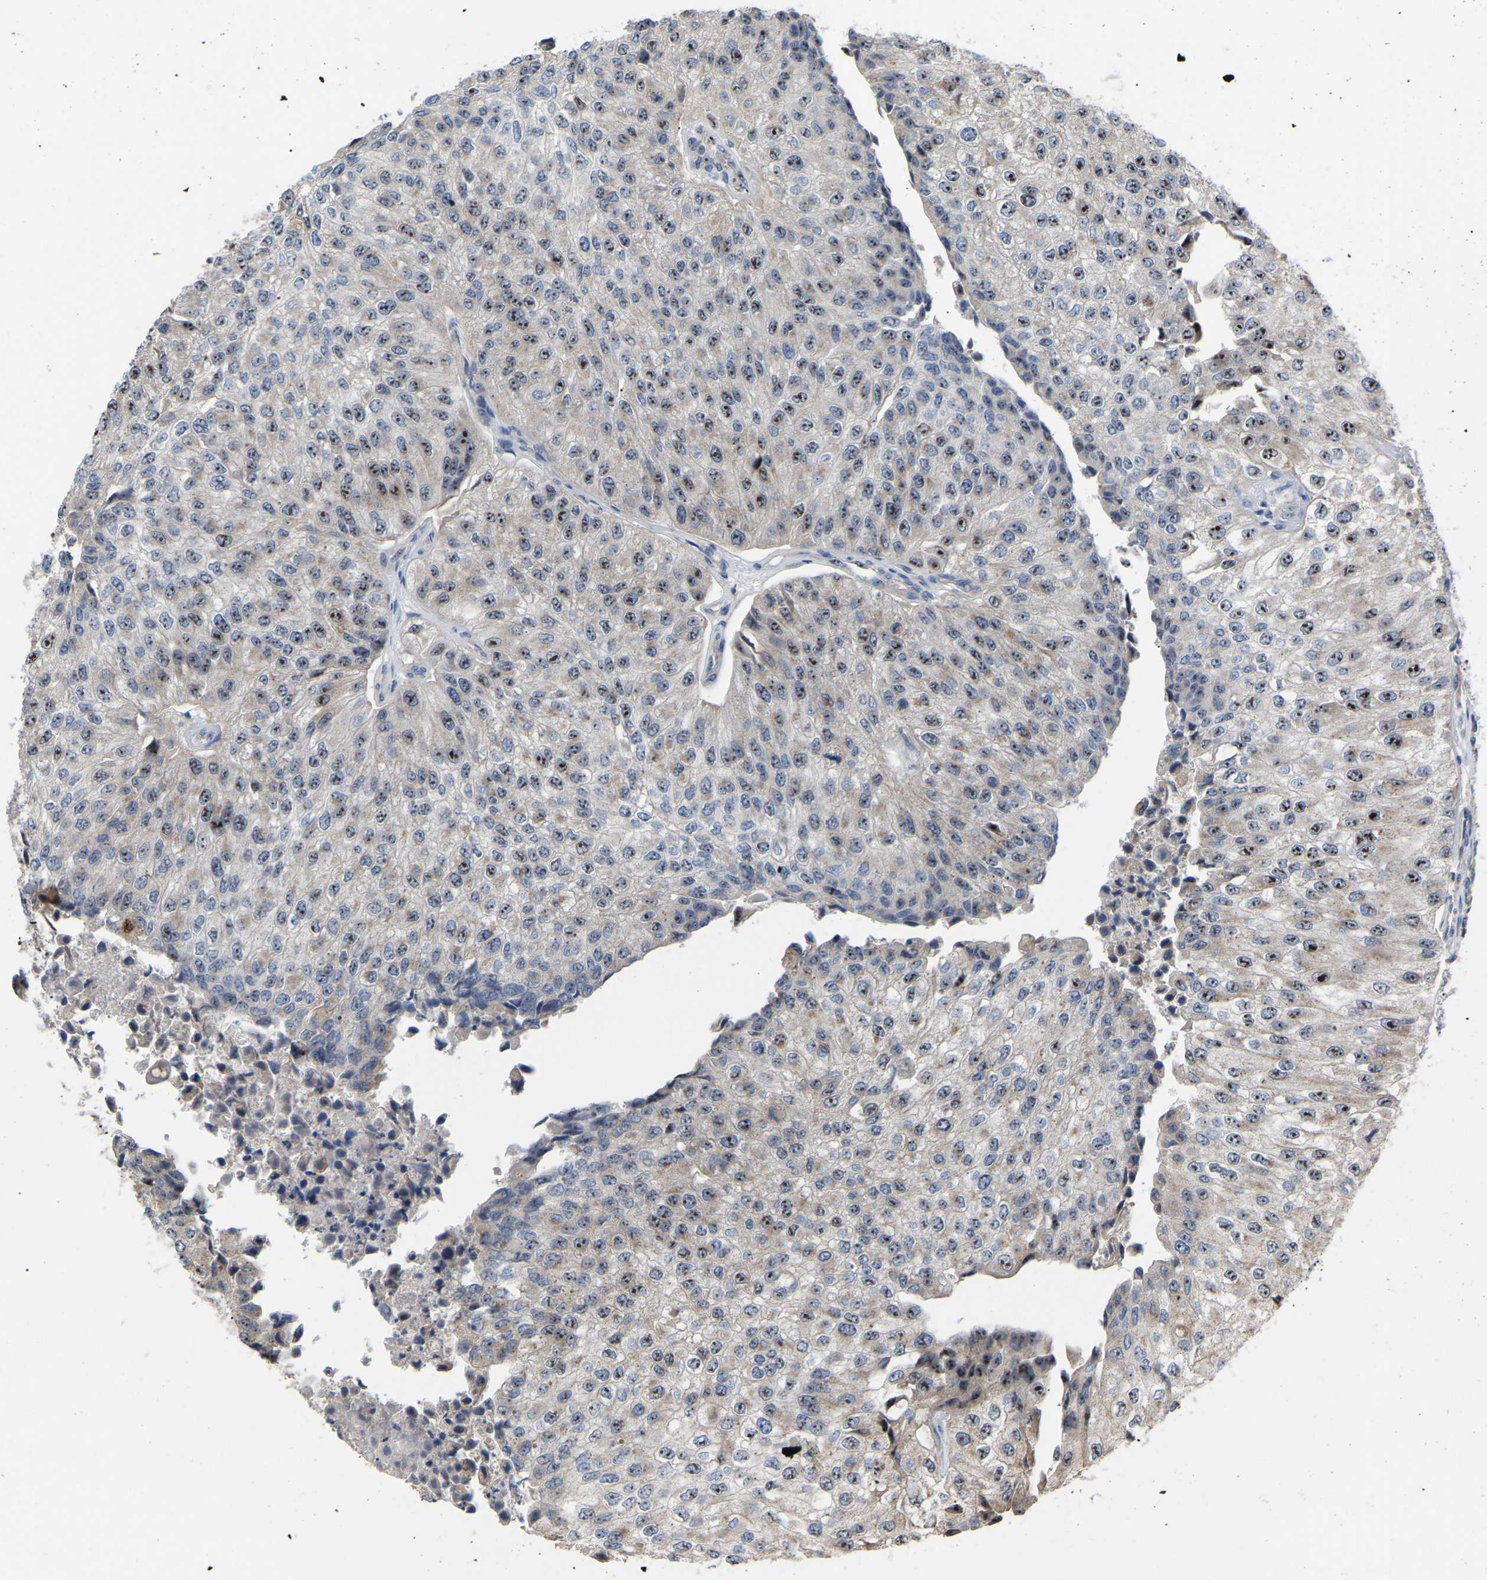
{"staining": {"intensity": "strong", "quantity": ">75%", "location": "nuclear"}, "tissue": "urothelial cancer", "cell_type": "Tumor cells", "image_type": "cancer", "snomed": [{"axis": "morphology", "description": "Urothelial carcinoma, High grade"}, {"axis": "topography", "description": "Kidney"}, {"axis": "topography", "description": "Urinary bladder"}], "caption": "Human high-grade urothelial carcinoma stained with a brown dye shows strong nuclear positive positivity in approximately >75% of tumor cells.", "gene": "NOP53", "patient": {"sex": "male", "age": 77}}